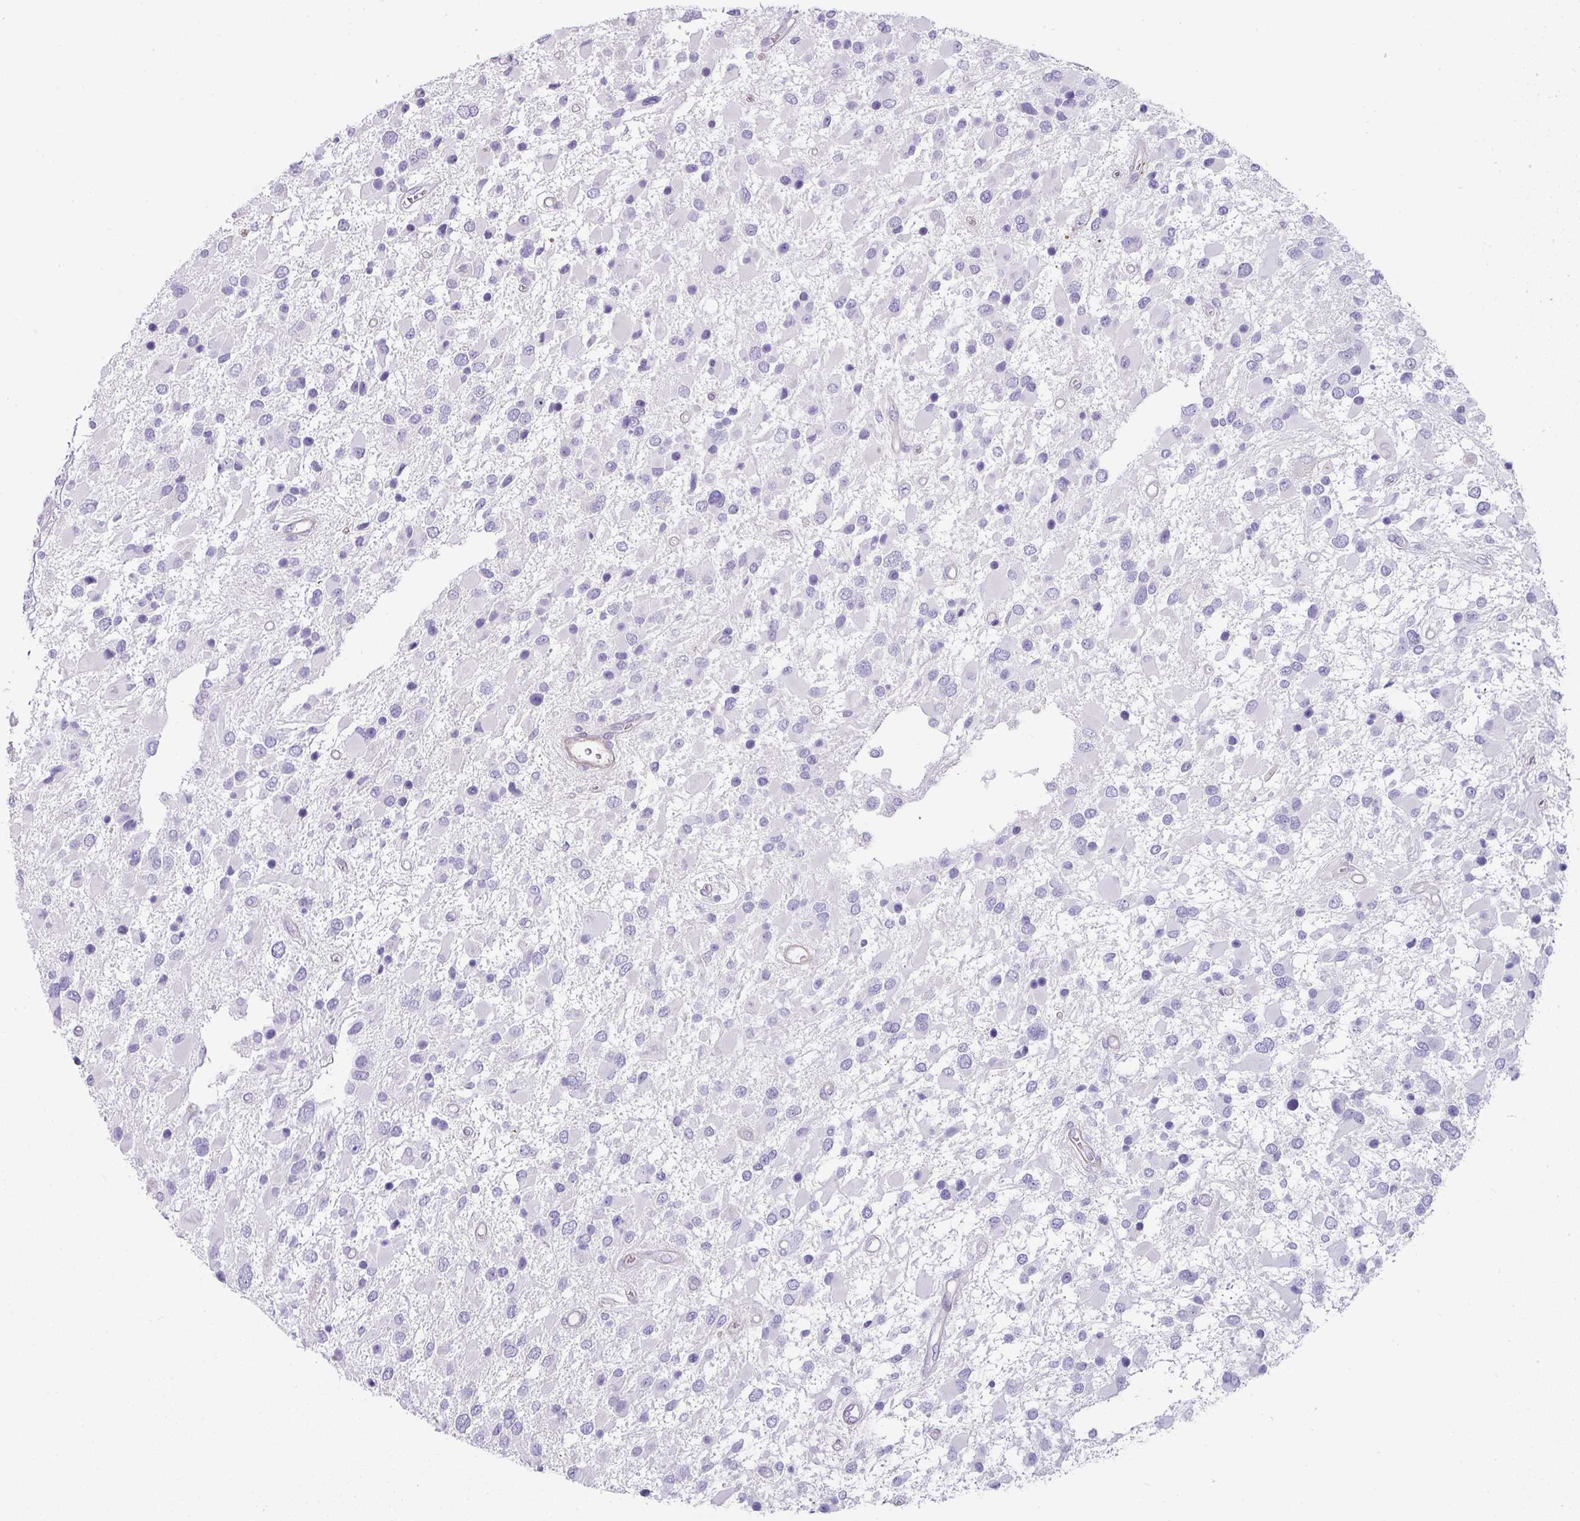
{"staining": {"intensity": "negative", "quantity": "none", "location": "none"}, "tissue": "glioma", "cell_type": "Tumor cells", "image_type": "cancer", "snomed": [{"axis": "morphology", "description": "Glioma, malignant, High grade"}, {"axis": "topography", "description": "Brain"}], "caption": "Immunohistochemistry histopathology image of neoplastic tissue: human malignant glioma (high-grade) stained with DAB demonstrates no significant protein staining in tumor cells.", "gene": "OR52N1", "patient": {"sex": "male", "age": 53}}